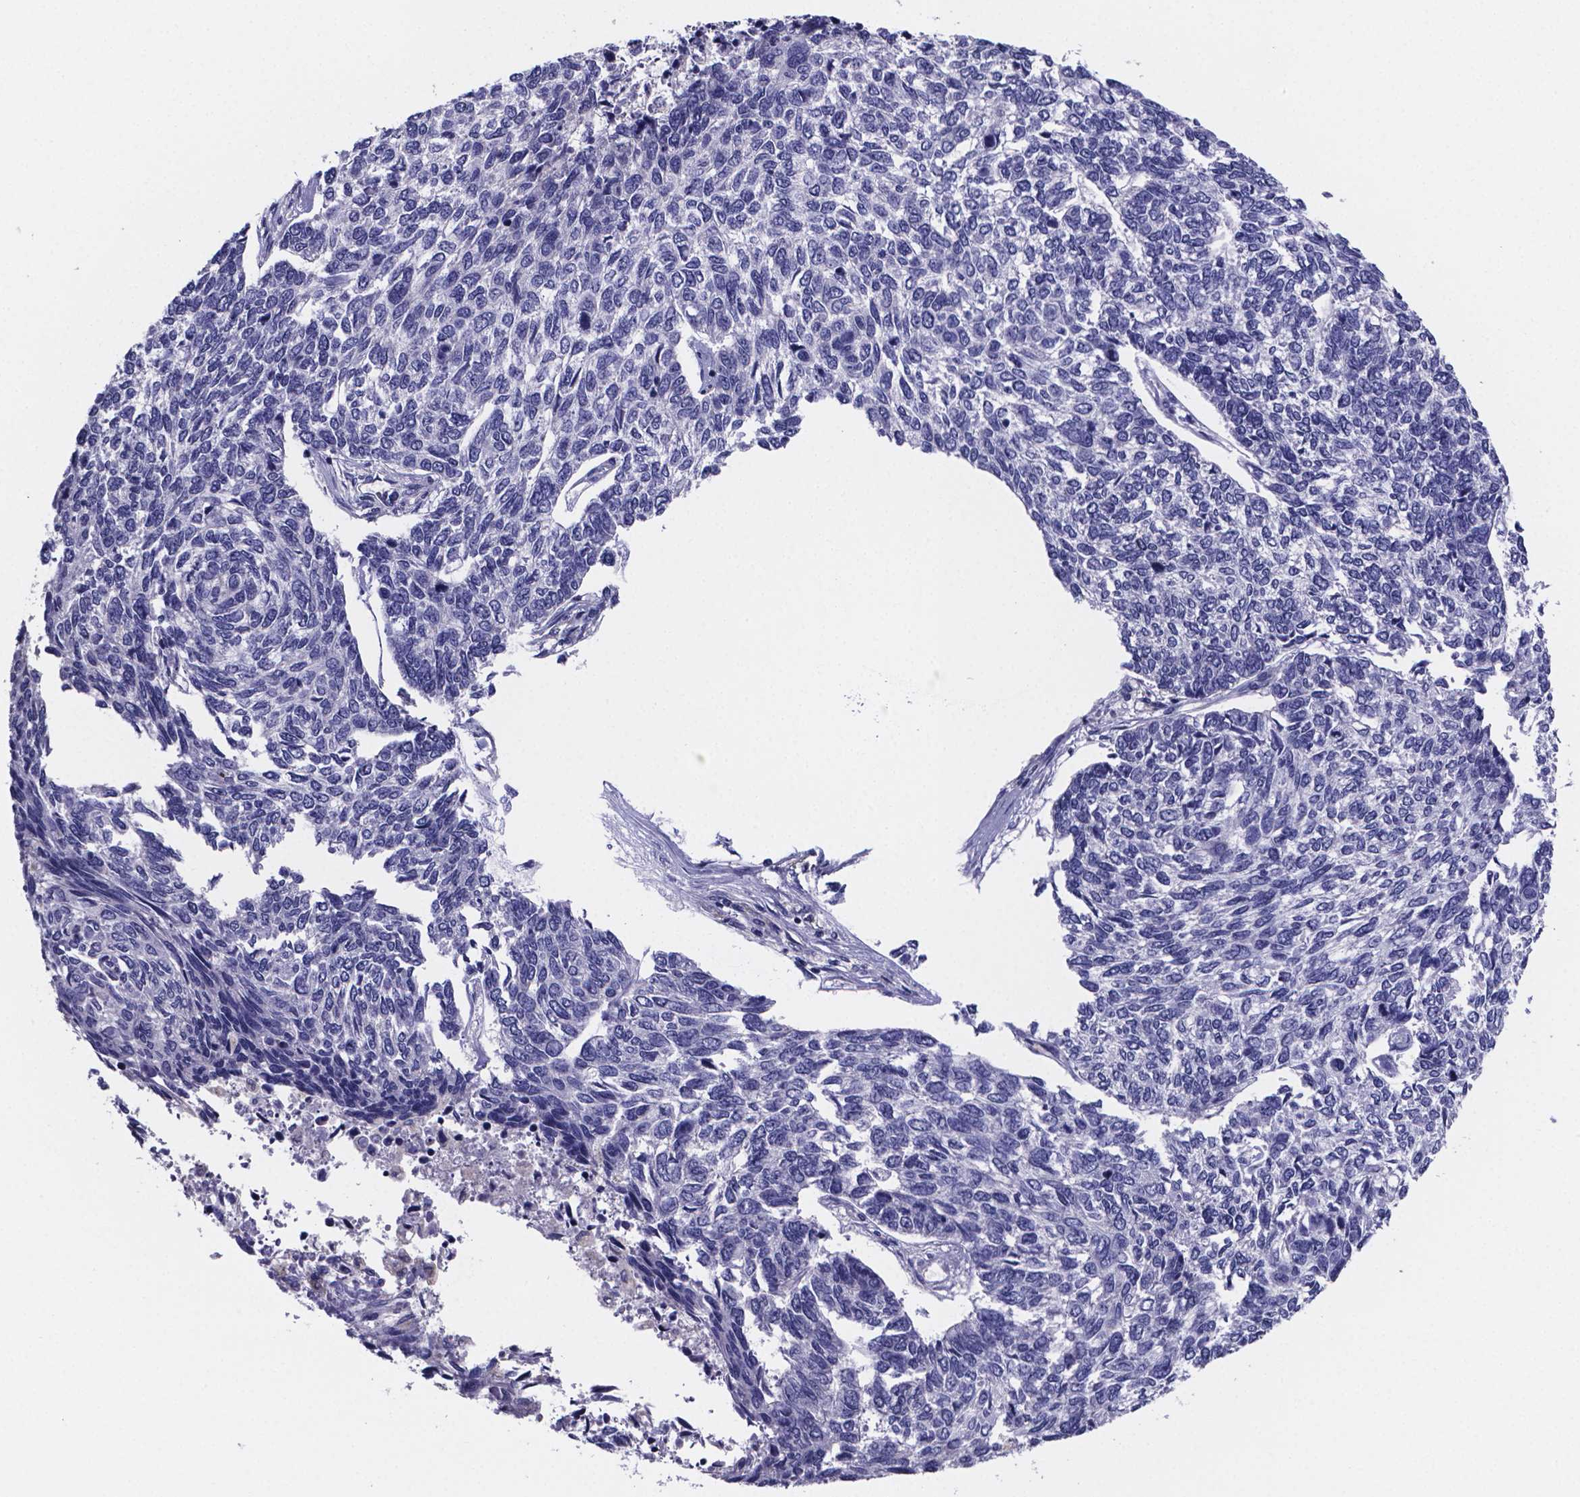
{"staining": {"intensity": "negative", "quantity": "none", "location": "none"}, "tissue": "skin cancer", "cell_type": "Tumor cells", "image_type": "cancer", "snomed": [{"axis": "morphology", "description": "Basal cell carcinoma"}, {"axis": "topography", "description": "Skin"}], "caption": "An immunohistochemistry image of skin basal cell carcinoma is shown. There is no staining in tumor cells of skin basal cell carcinoma. (Immunohistochemistry (ihc), brightfield microscopy, high magnification).", "gene": "SFRP4", "patient": {"sex": "female", "age": 65}}